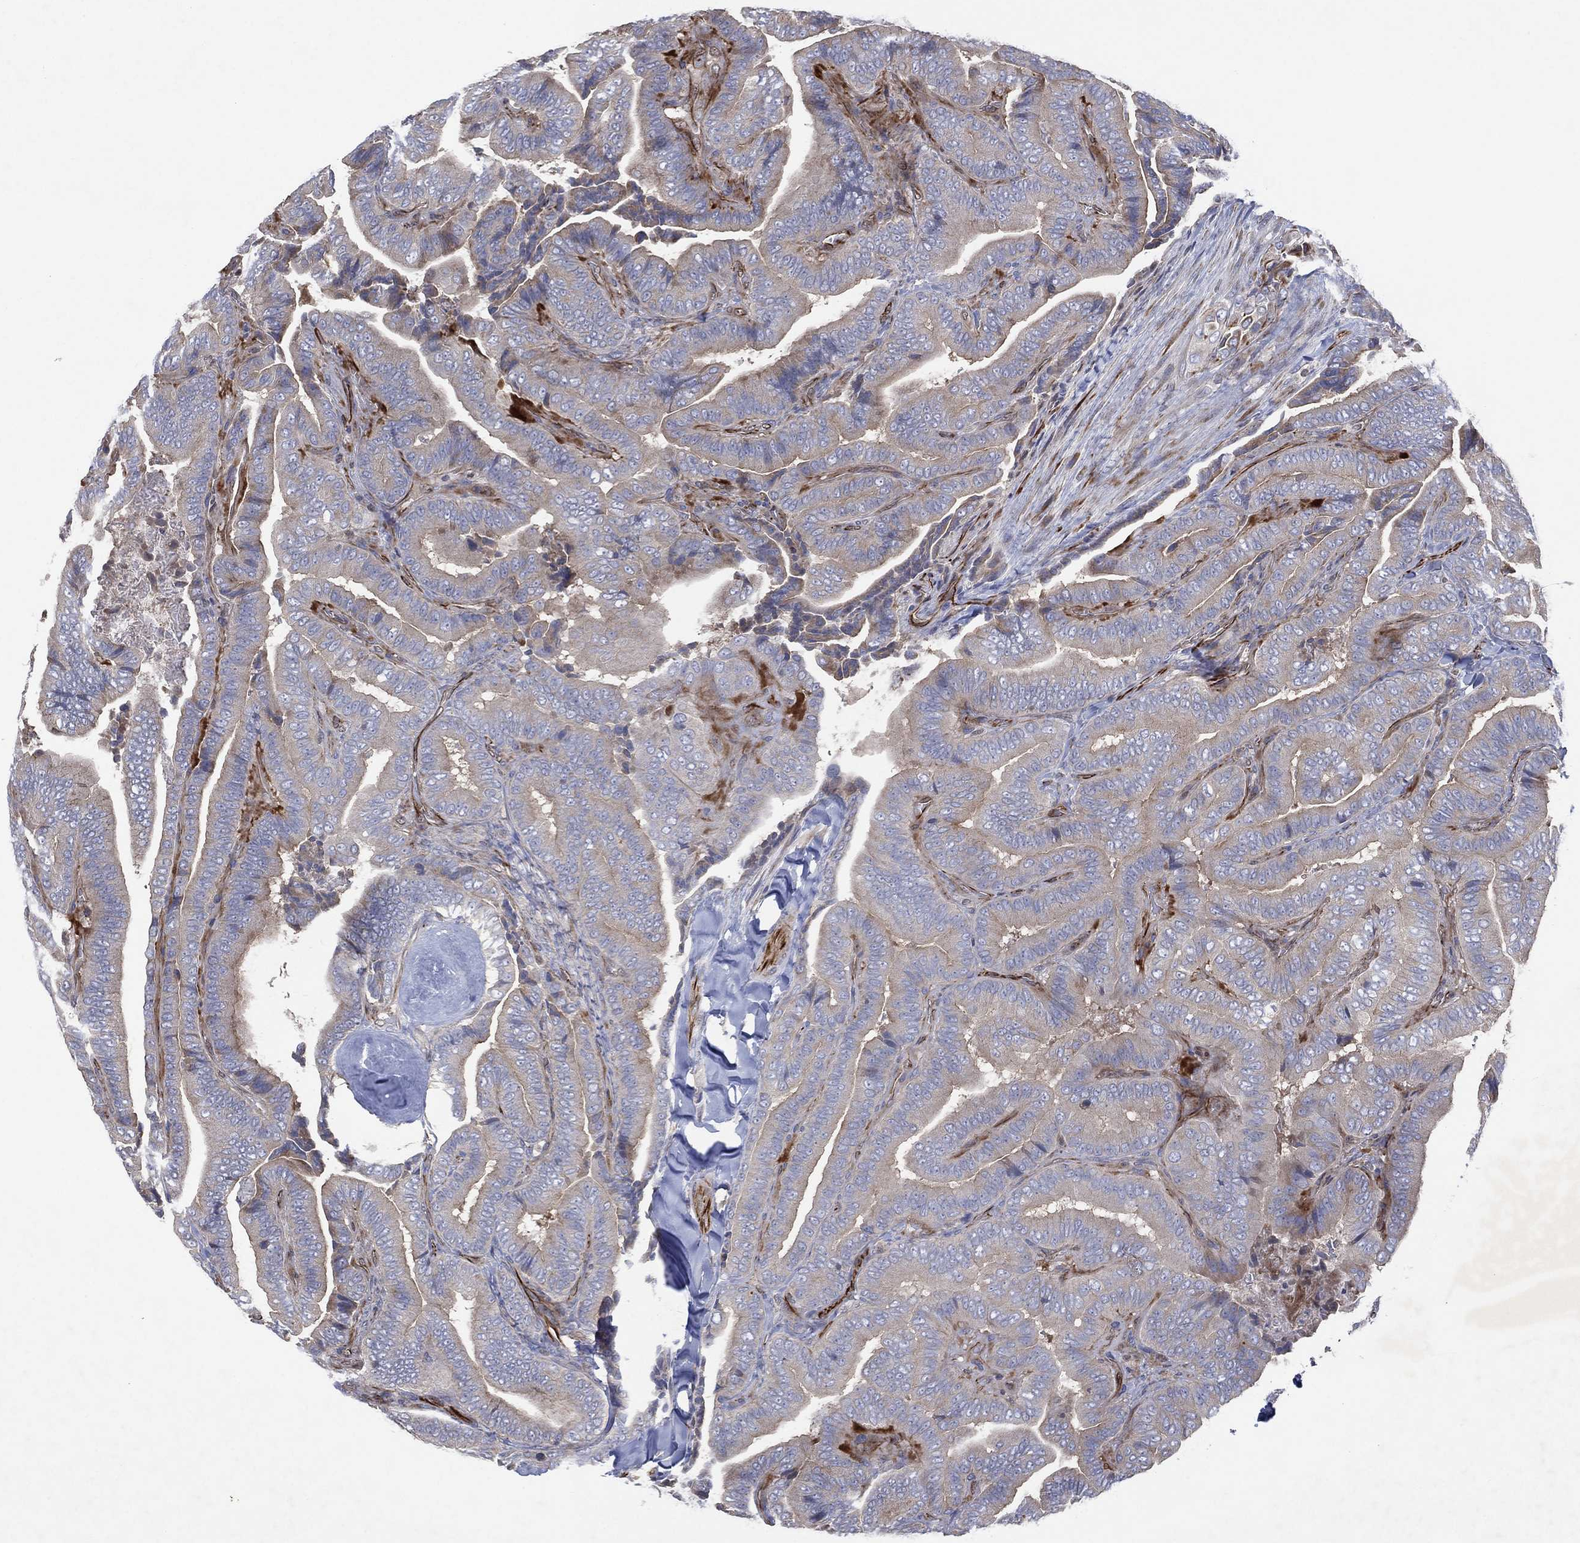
{"staining": {"intensity": "negative", "quantity": "none", "location": "none"}, "tissue": "thyroid cancer", "cell_type": "Tumor cells", "image_type": "cancer", "snomed": [{"axis": "morphology", "description": "Papillary adenocarcinoma, NOS"}, {"axis": "topography", "description": "Thyroid gland"}], "caption": "Immunohistochemistry photomicrograph of neoplastic tissue: papillary adenocarcinoma (thyroid) stained with DAB (3,3'-diaminobenzidine) shows no significant protein staining in tumor cells. Brightfield microscopy of immunohistochemistry stained with DAB (3,3'-diaminobenzidine) (brown) and hematoxylin (blue), captured at high magnification.", "gene": "FLI1", "patient": {"sex": "male", "age": 61}}